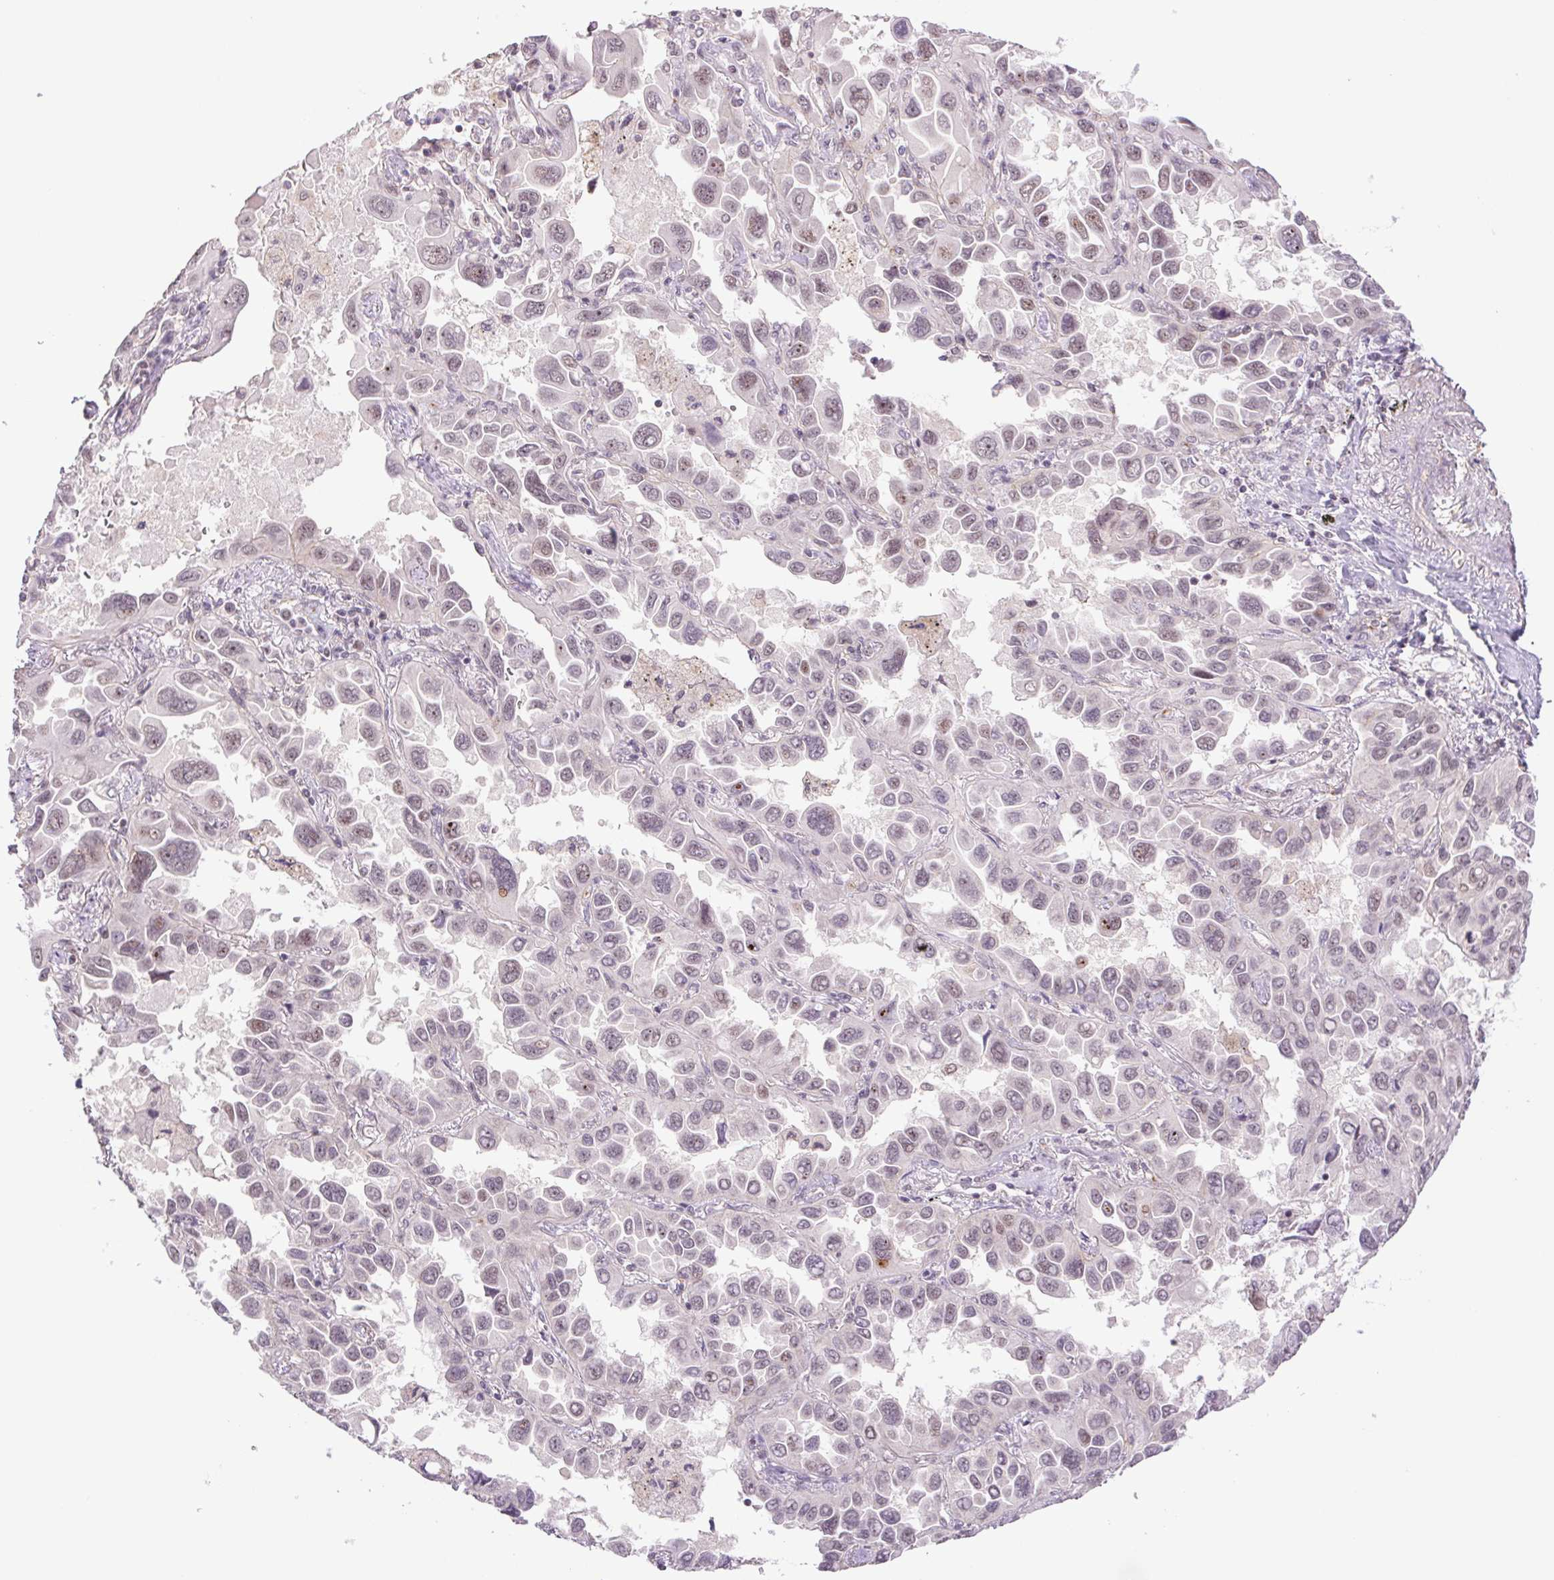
{"staining": {"intensity": "negative", "quantity": "none", "location": "none"}, "tissue": "lung cancer", "cell_type": "Tumor cells", "image_type": "cancer", "snomed": [{"axis": "morphology", "description": "Adenocarcinoma, NOS"}, {"axis": "topography", "description": "Lung"}], "caption": "This histopathology image is of adenocarcinoma (lung) stained with immunohistochemistry (IHC) to label a protein in brown with the nuclei are counter-stained blue. There is no staining in tumor cells.", "gene": "CWC25", "patient": {"sex": "male", "age": 64}}